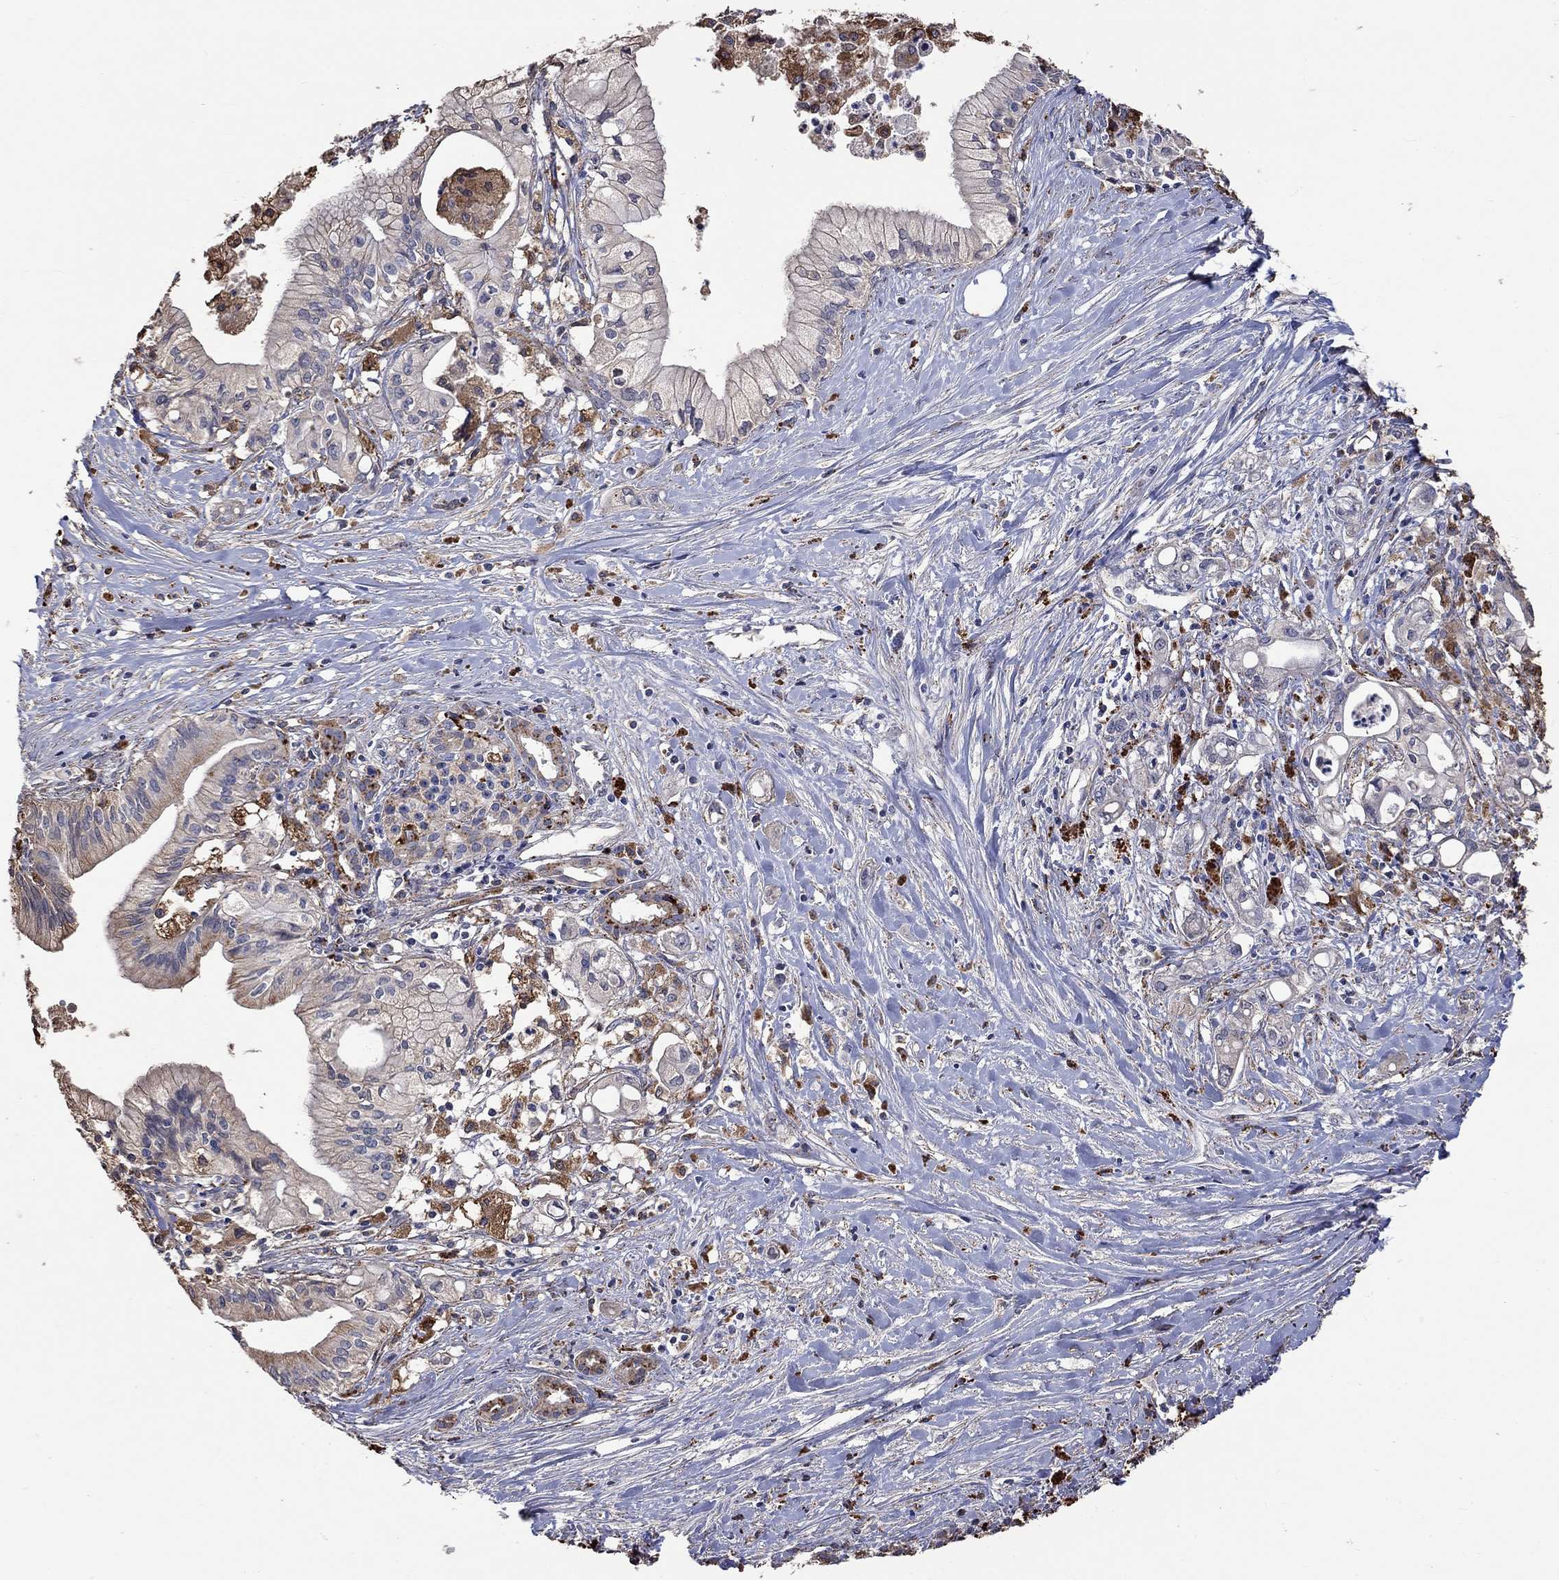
{"staining": {"intensity": "negative", "quantity": "none", "location": "none"}, "tissue": "pancreatic cancer", "cell_type": "Tumor cells", "image_type": "cancer", "snomed": [{"axis": "morphology", "description": "Adenocarcinoma, NOS"}, {"axis": "topography", "description": "Pancreas"}], "caption": "Immunohistochemistry micrograph of human adenocarcinoma (pancreatic) stained for a protein (brown), which exhibits no expression in tumor cells.", "gene": "CTSB", "patient": {"sex": "male", "age": 71}}